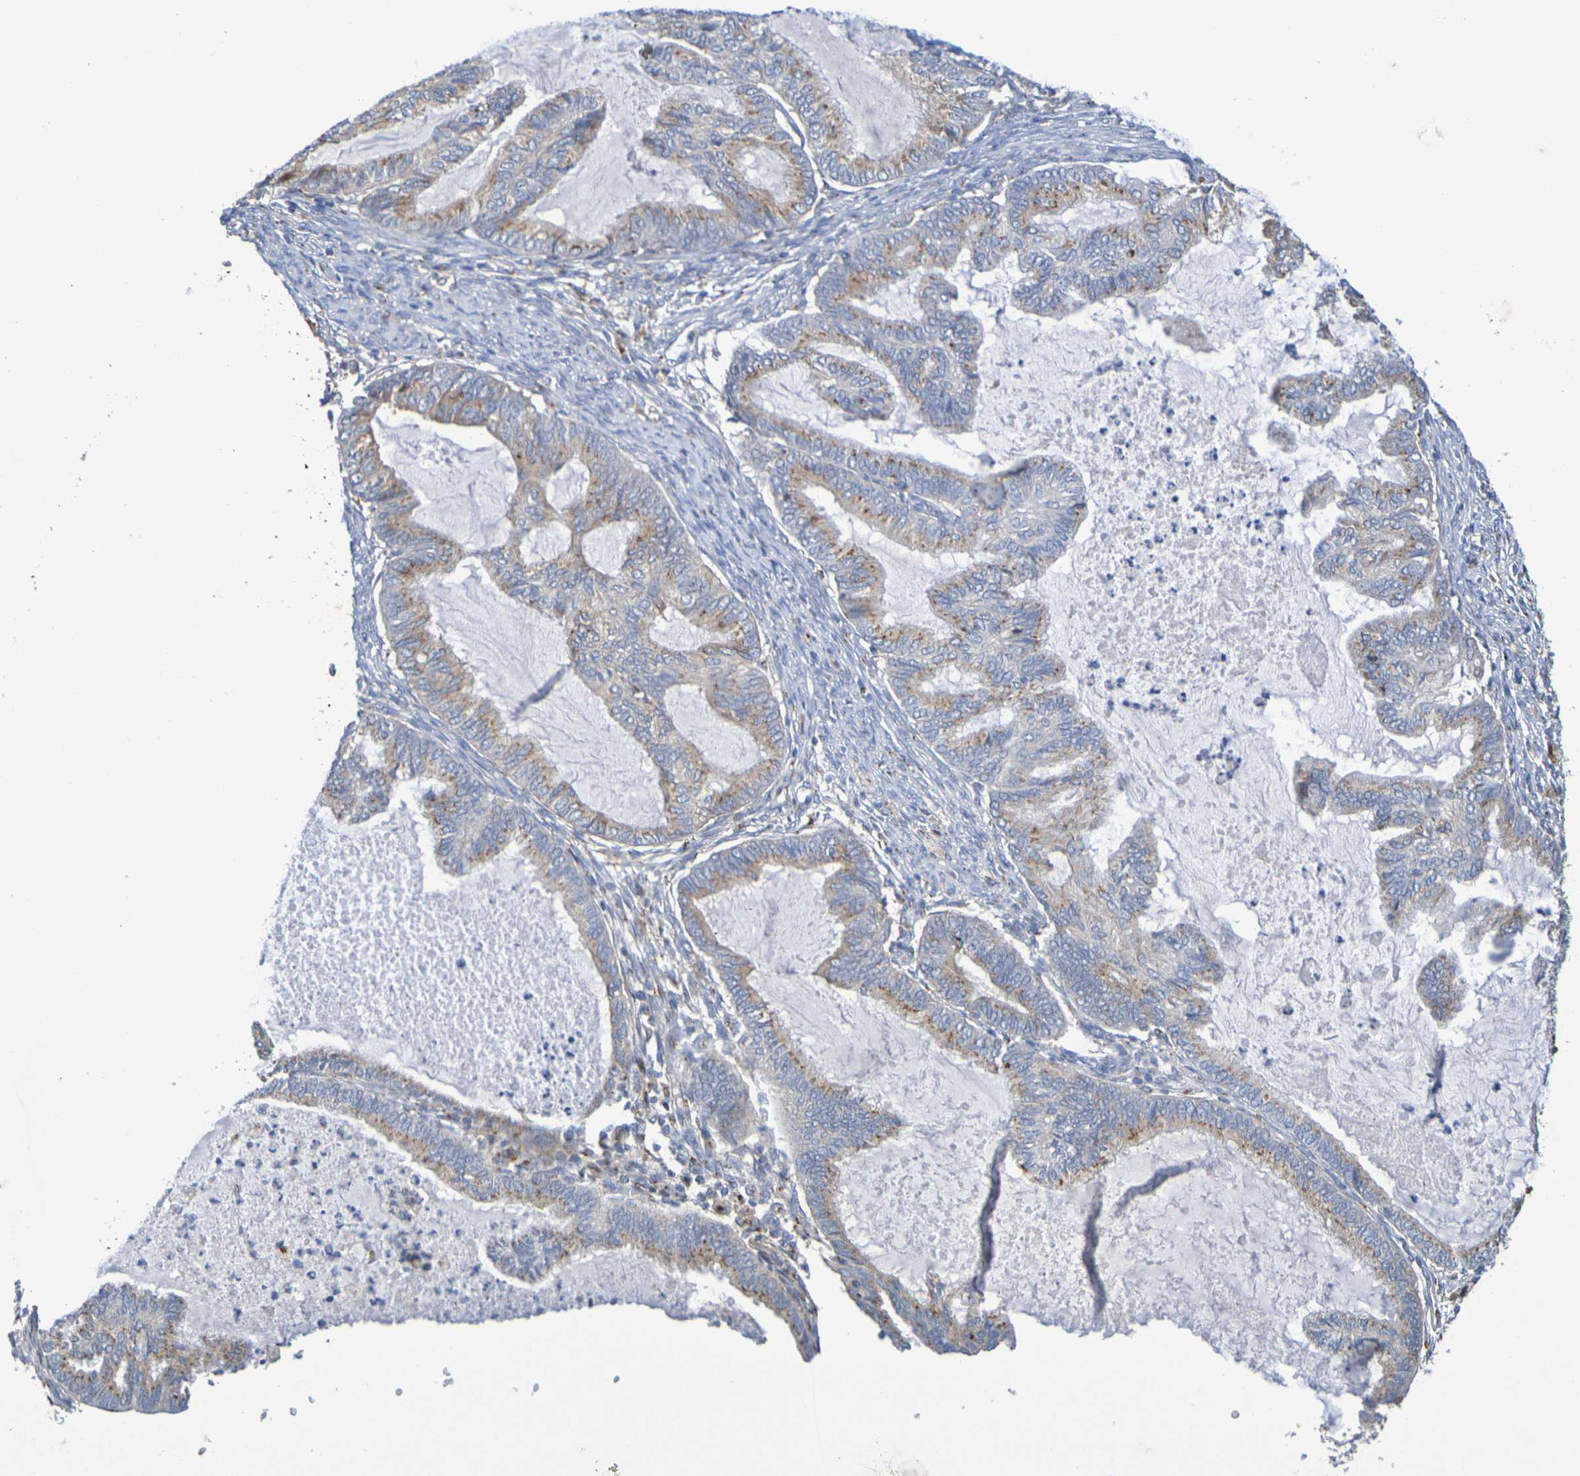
{"staining": {"intensity": "moderate", "quantity": ">75%", "location": "cytoplasmic/membranous"}, "tissue": "cervical cancer", "cell_type": "Tumor cells", "image_type": "cancer", "snomed": [{"axis": "morphology", "description": "Normal tissue, NOS"}, {"axis": "morphology", "description": "Adenocarcinoma, NOS"}, {"axis": "topography", "description": "Cervix"}, {"axis": "topography", "description": "Endometrium"}], "caption": "Cervical adenocarcinoma stained for a protein (brown) shows moderate cytoplasmic/membranous positive staining in approximately >75% of tumor cells.", "gene": "DCP2", "patient": {"sex": "female", "age": 86}}